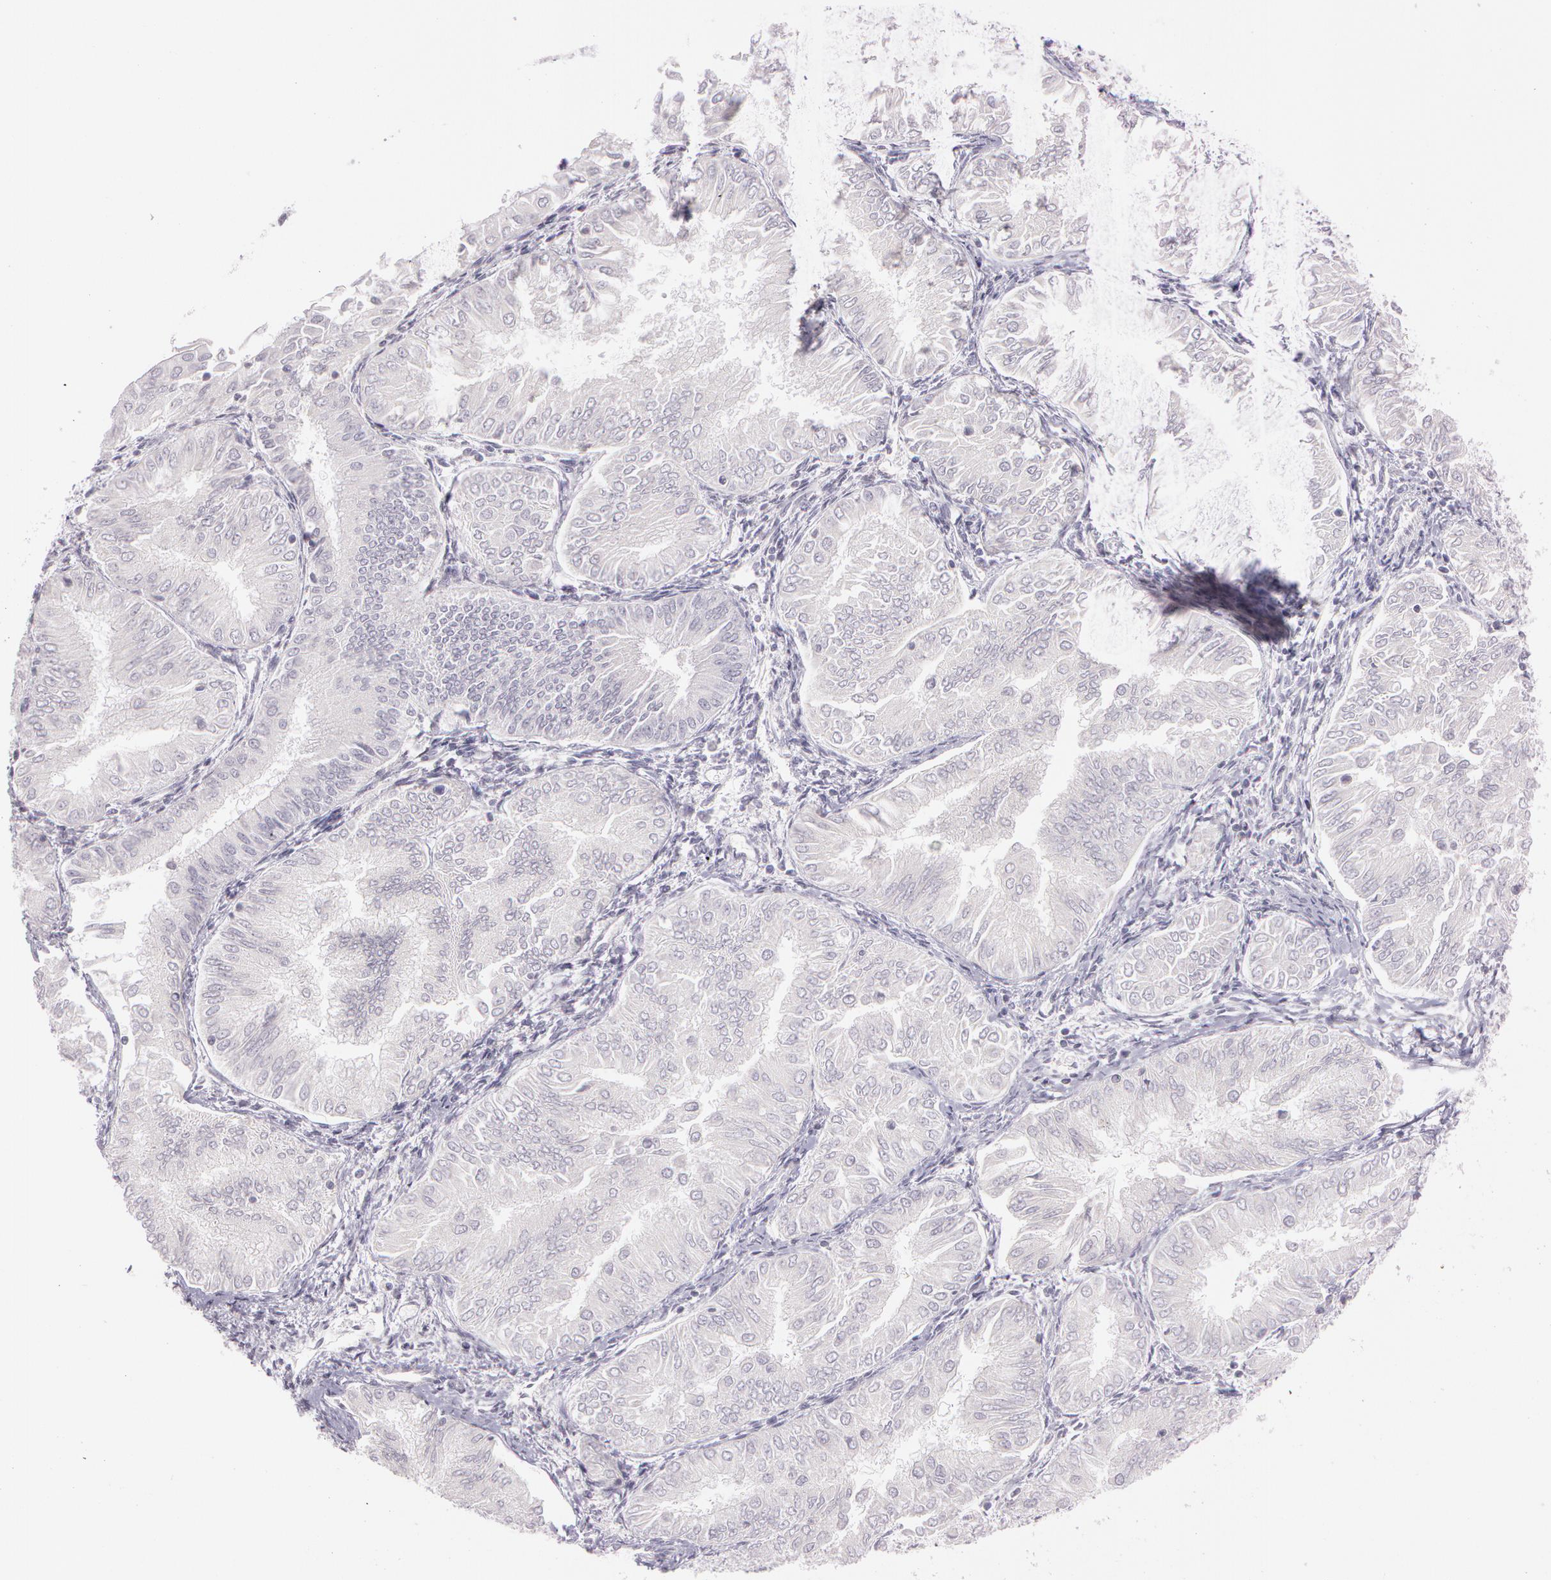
{"staining": {"intensity": "negative", "quantity": "none", "location": "none"}, "tissue": "endometrial cancer", "cell_type": "Tumor cells", "image_type": "cancer", "snomed": [{"axis": "morphology", "description": "Adenocarcinoma, NOS"}, {"axis": "topography", "description": "Endometrium"}], "caption": "The micrograph exhibits no significant positivity in tumor cells of endometrial cancer (adenocarcinoma). The staining was performed using DAB to visualize the protein expression in brown, while the nuclei were stained in blue with hematoxylin (Magnification: 20x).", "gene": "OTC", "patient": {"sex": "female", "age": 53}}